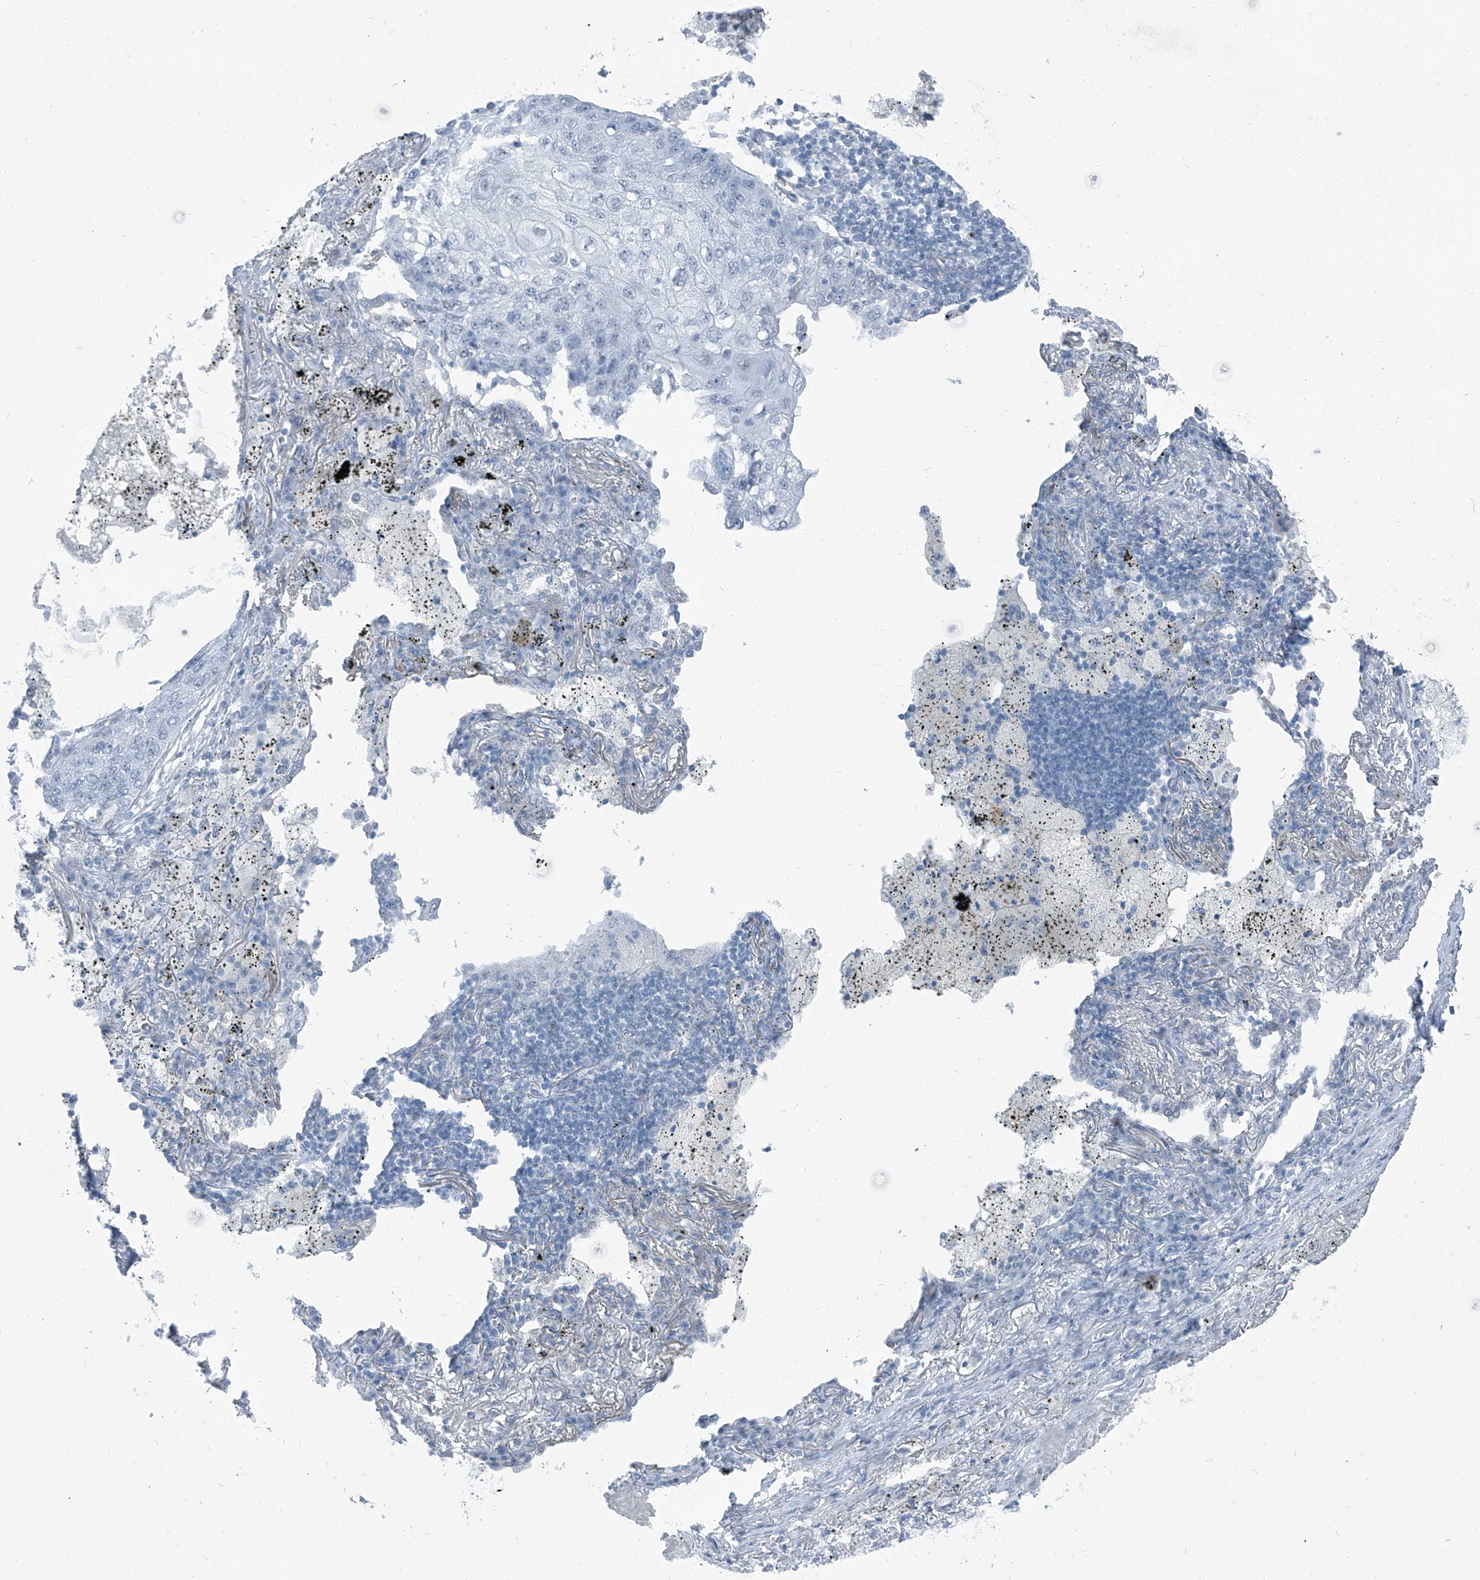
{"staining": {"intensity": "negative", "quantity": "none", "location": "none"}, "tissue": "lung cancer", "cell_type": "Tumor cells", "image_type": "cancer", "snomed": [{"axis": "morphology", "description": "Squamous cell carcinoma, NOS"}, {"axis": "topography", "description": "Lung"}], "caption": "Photomicrograph shows no protein staining in tumor cells of squamous cell carcinoma (lung) tissue.", "gene": "RGN", "patient": {"sex": "female", "age": 63}}